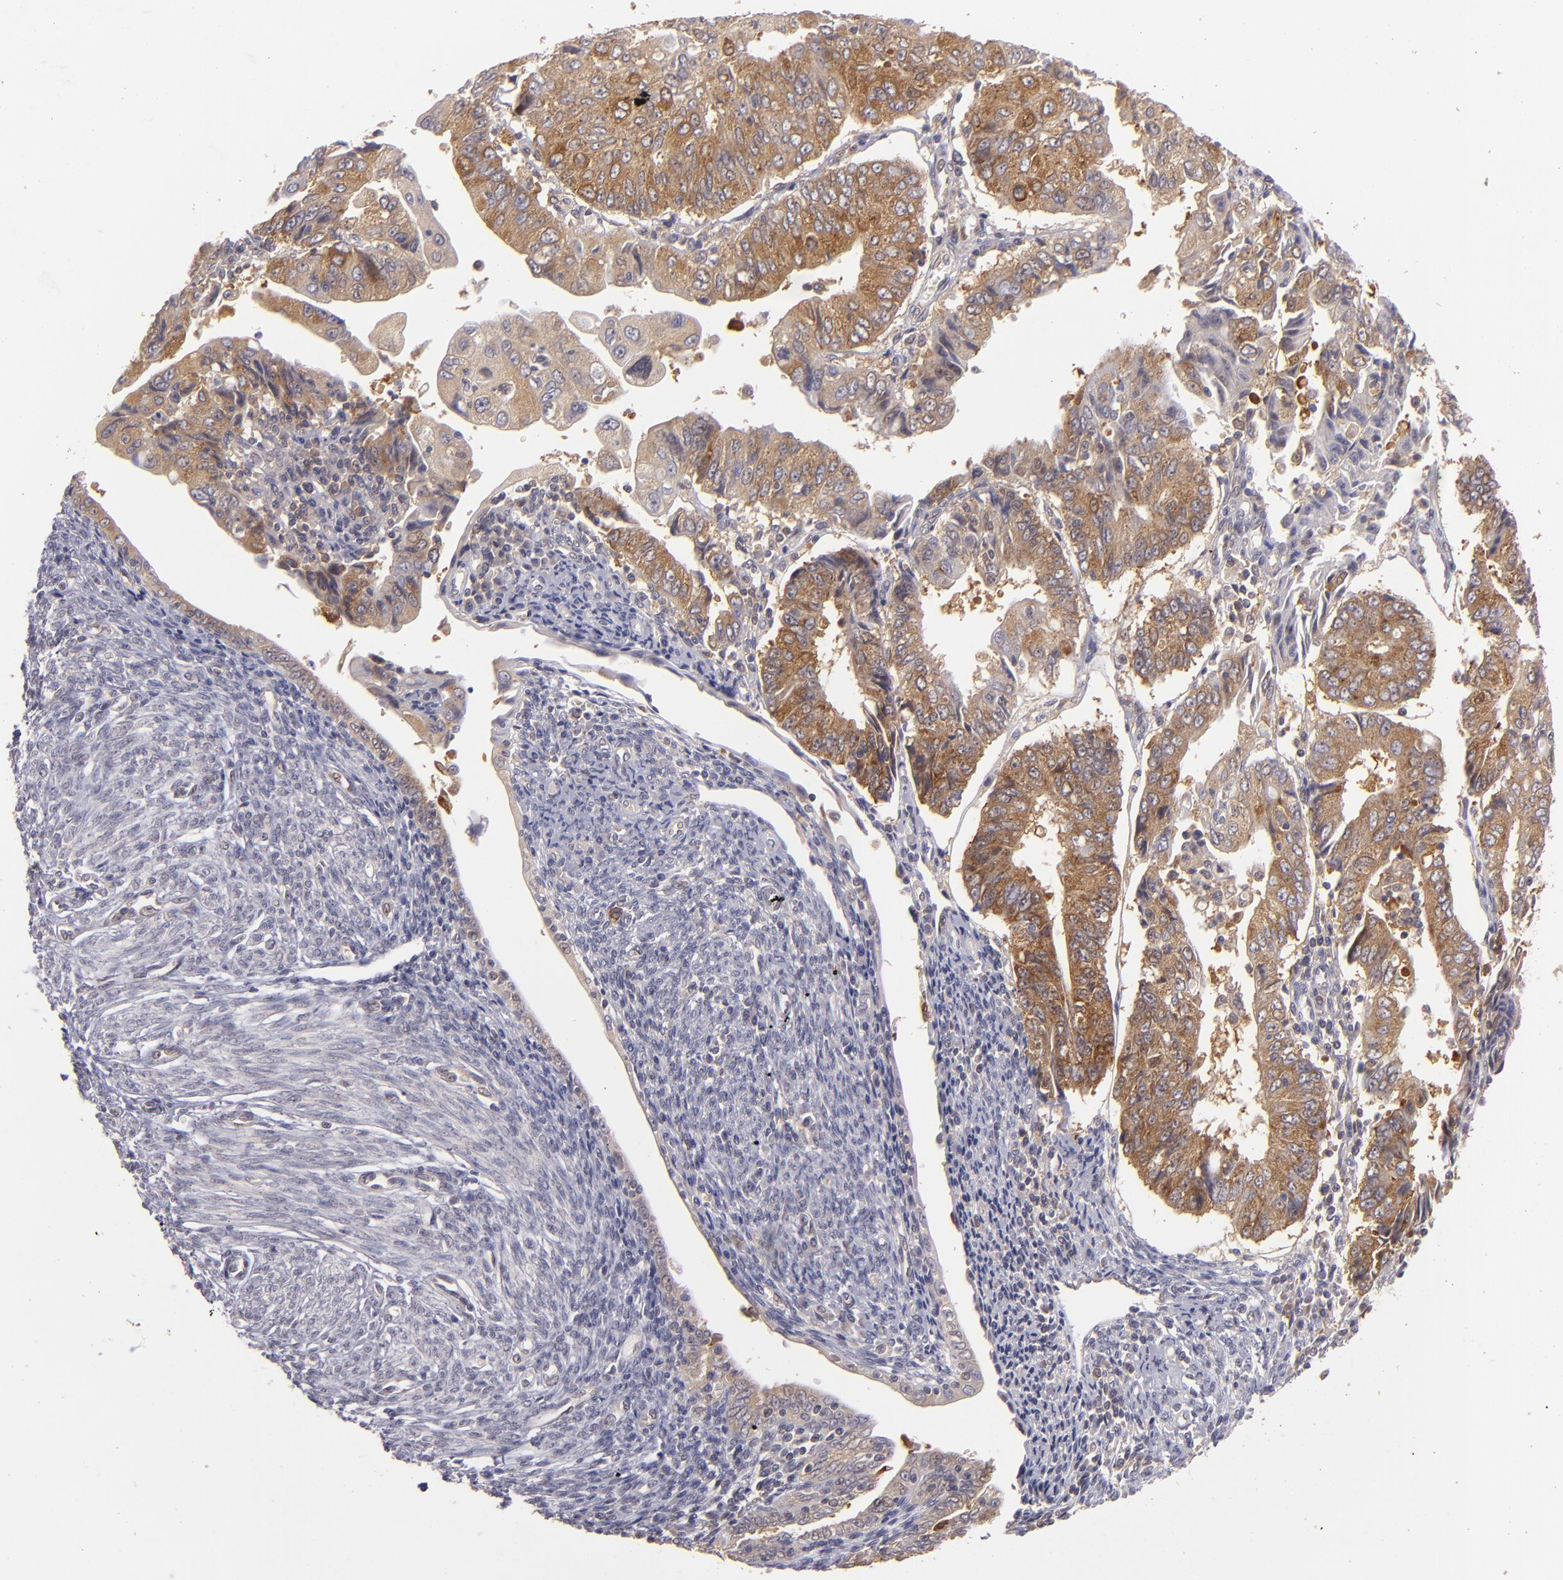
{"staining": {"intensity": "strong", "quantity": ">75%", "location": "cytoplasmic/membranous"}, "tissue": "endometrial cancer", "cell_type": "Tumor cells", "image_type": "cancer", "snomed": [{"axis": "morphology", "description": "Adenocarcinoma, NOS"}, {"axis": "topography", "description": "Endometrium"}], "caption": "This histopathology image exhibits IHC staining of adenocarcinoma (endometrial), with high strong cytoplasmic/membranous staining in approximately >75% of tumor cells.", "gene": "PTPN13", "patient": {"sex": "female", "age": 75}}